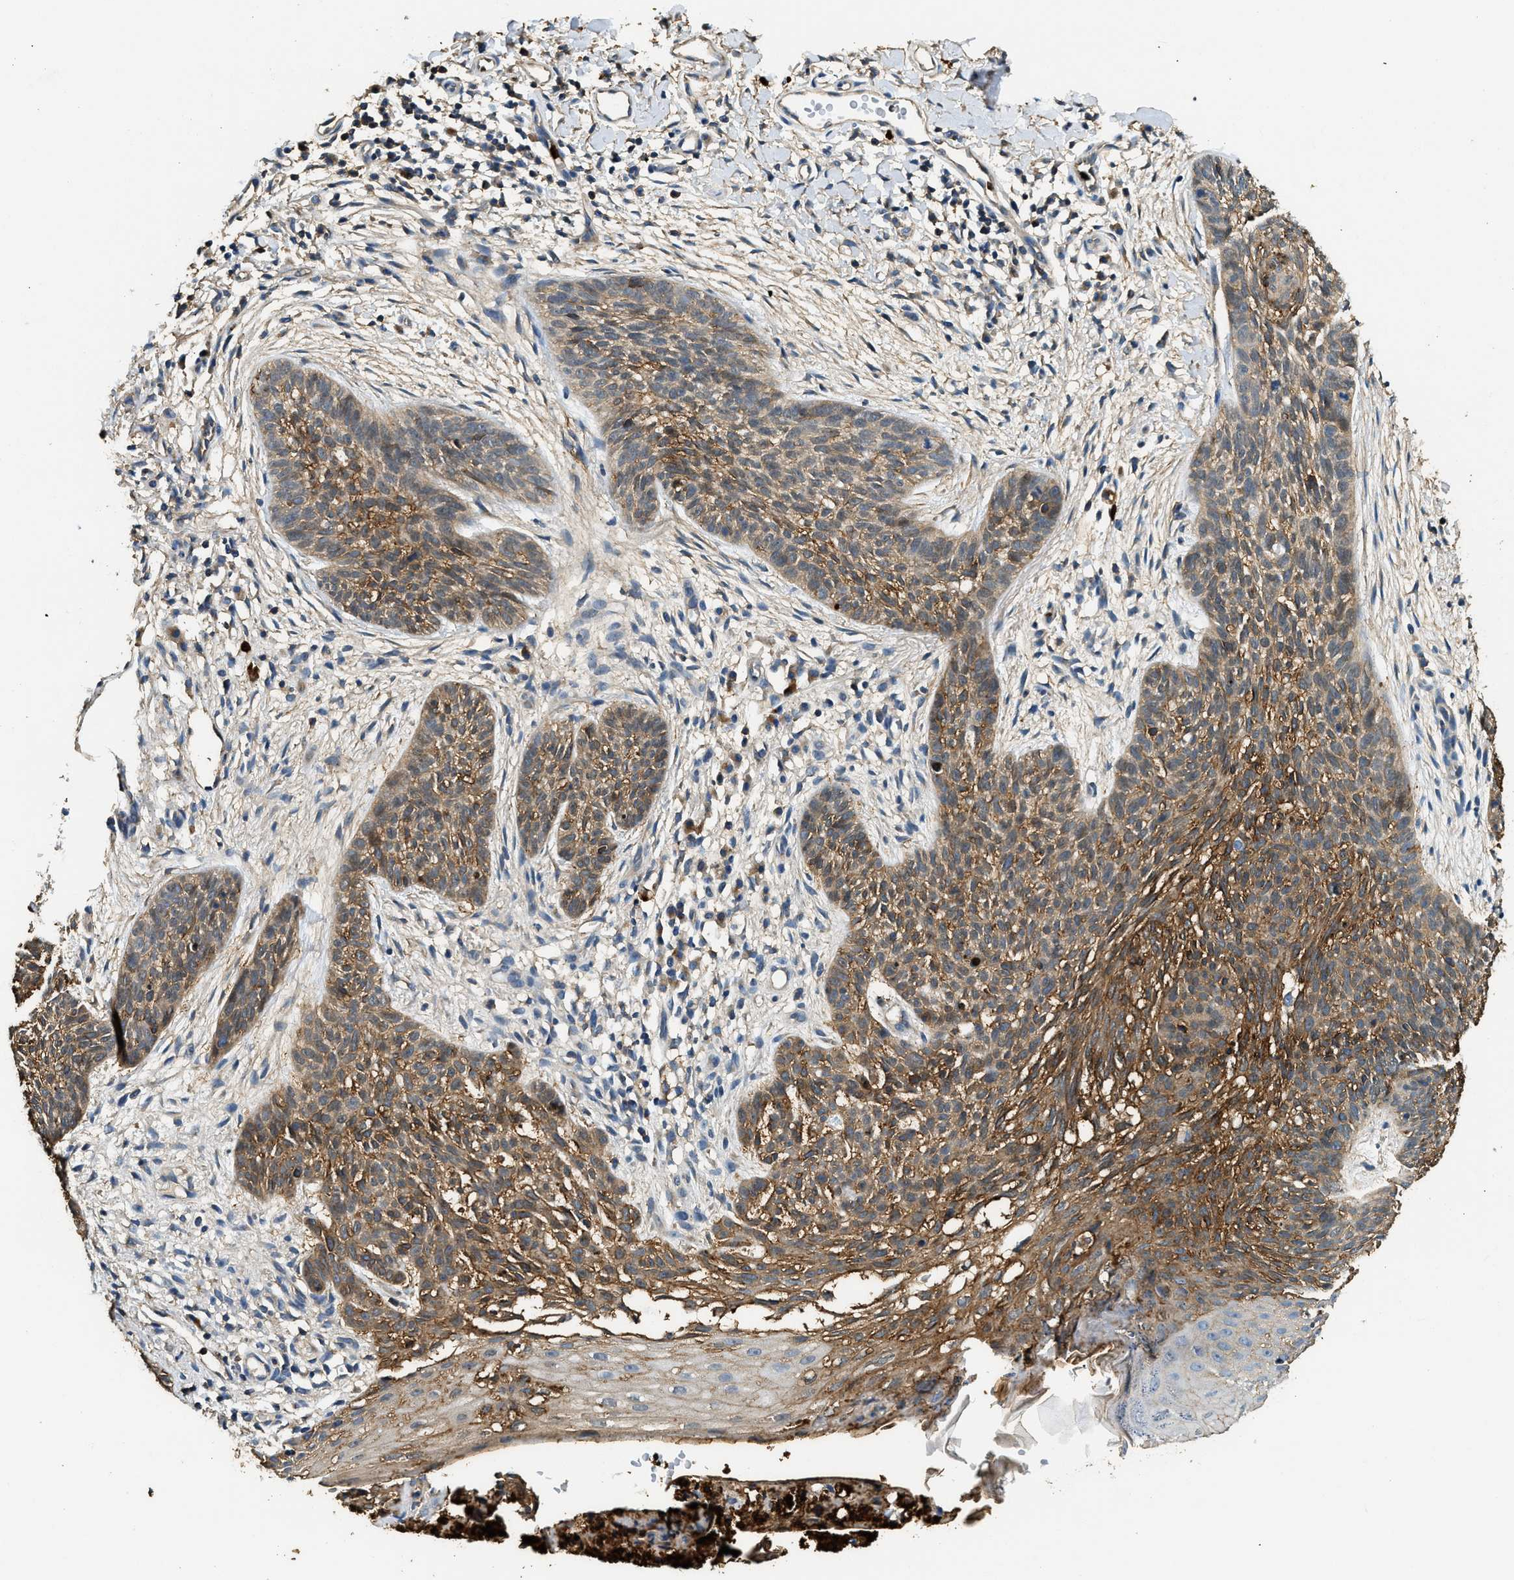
{"staining": {"intensity": "moderate", "quantity": ">75%", "location": "cytoplasmic/membranous"}, "tissue": "skin cancer", "cell_type": "Tumor cells", "image_type": "cancer", "snomed": [{"axis": "morphology", "description": "Basal cell carcinoma"}, {"axis": "topography", "description": "Skin"}], "caption": "Immunohistochemical staining of human skin cancer reveals medium levels of moderate cytoplasmic/membranous expression in about >75% of tumor cells. (DAB IHC with brightfield microscopy, high magnification).", "gene": "ANXA3", "patient": {"sex": "female", "age": 59}}